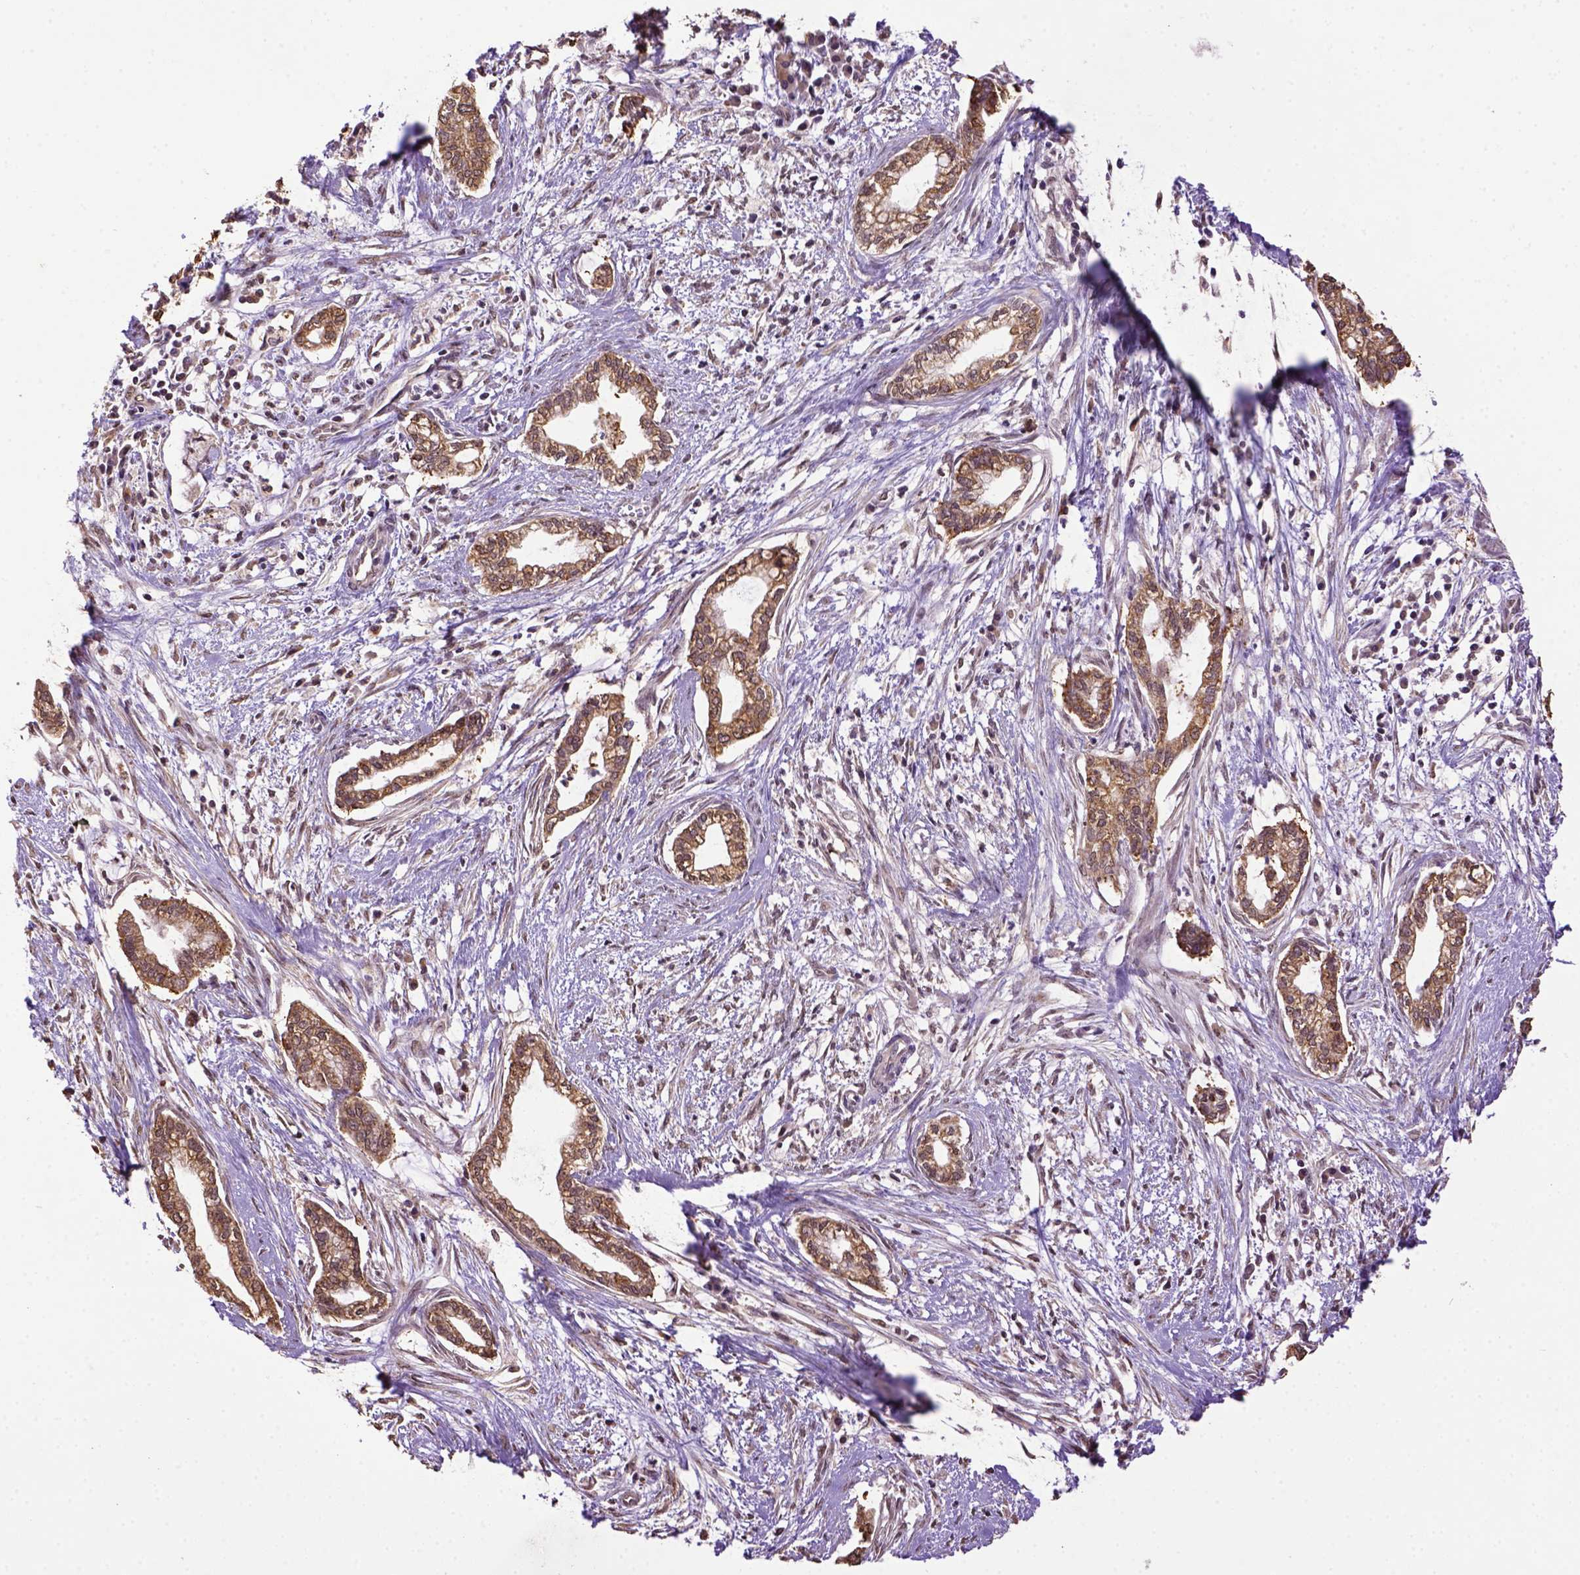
{"staining": {"intensity": "moderate", "quantity": ">75%", "location": "cytoplasmic/membranous"}, "tissue": "cervical cancer", "cell_type": "Tumor cells", "image_type": "cancer", "snomed": [{"axis": "morphology", "description": "Adenocarcinoma, NOS"}, {"axis": "topography", "description": "Cervix"}], "caption": "Brown immunohistochemical staining in cervical cancer displays moderate cytoplasmic/membranous positivity in approximately >75% of tumor cells.", "gene": "WDR17", "patient": {"sex": "female", "age": 62}}